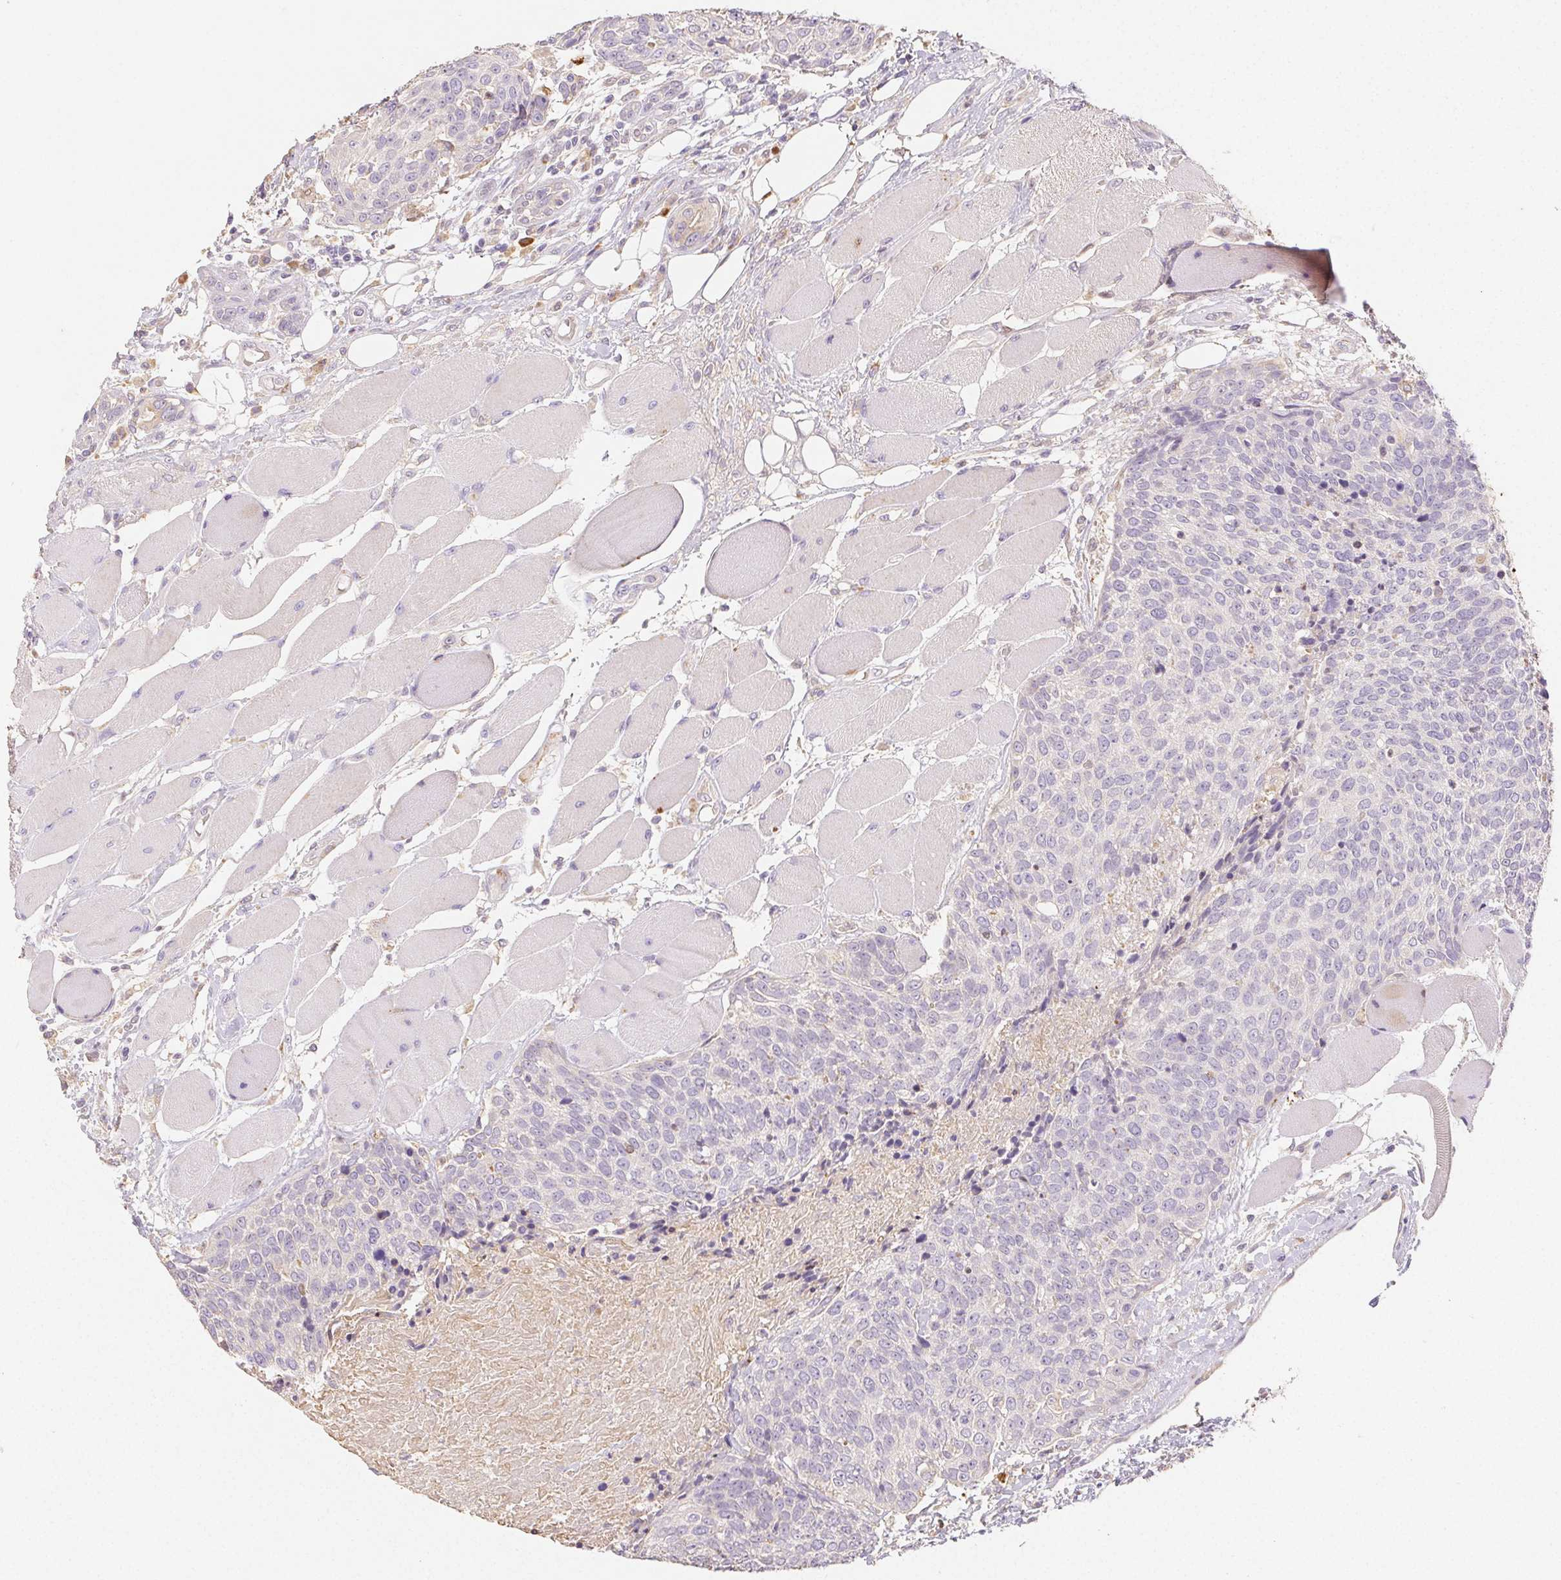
{"staining": {"intensity": "negative", "quantity": "none", "location": "none"}, "tissue": "head and neck cancer", "cell_type": "Tumor cells", "image_type": "cancer", "snomed": [{"axis": "morphology", "description": "Squamous cell carcinoma, NOS"}, {"axis": "topography", "description": "Oral tissue"}, {"axis": "topography", "description": "Head-Neck"}], "caption": "High magnification brightfield microscopy of head and neck squamous cell carcinoma stained with DAB (3,3'-diaminobenzidine) (brown) and counterstained with hematoxylin (blue): tumor cells show no significant expression.", "gene": "ACVR1B", "patient": {"sex": "male", "age": 64}}